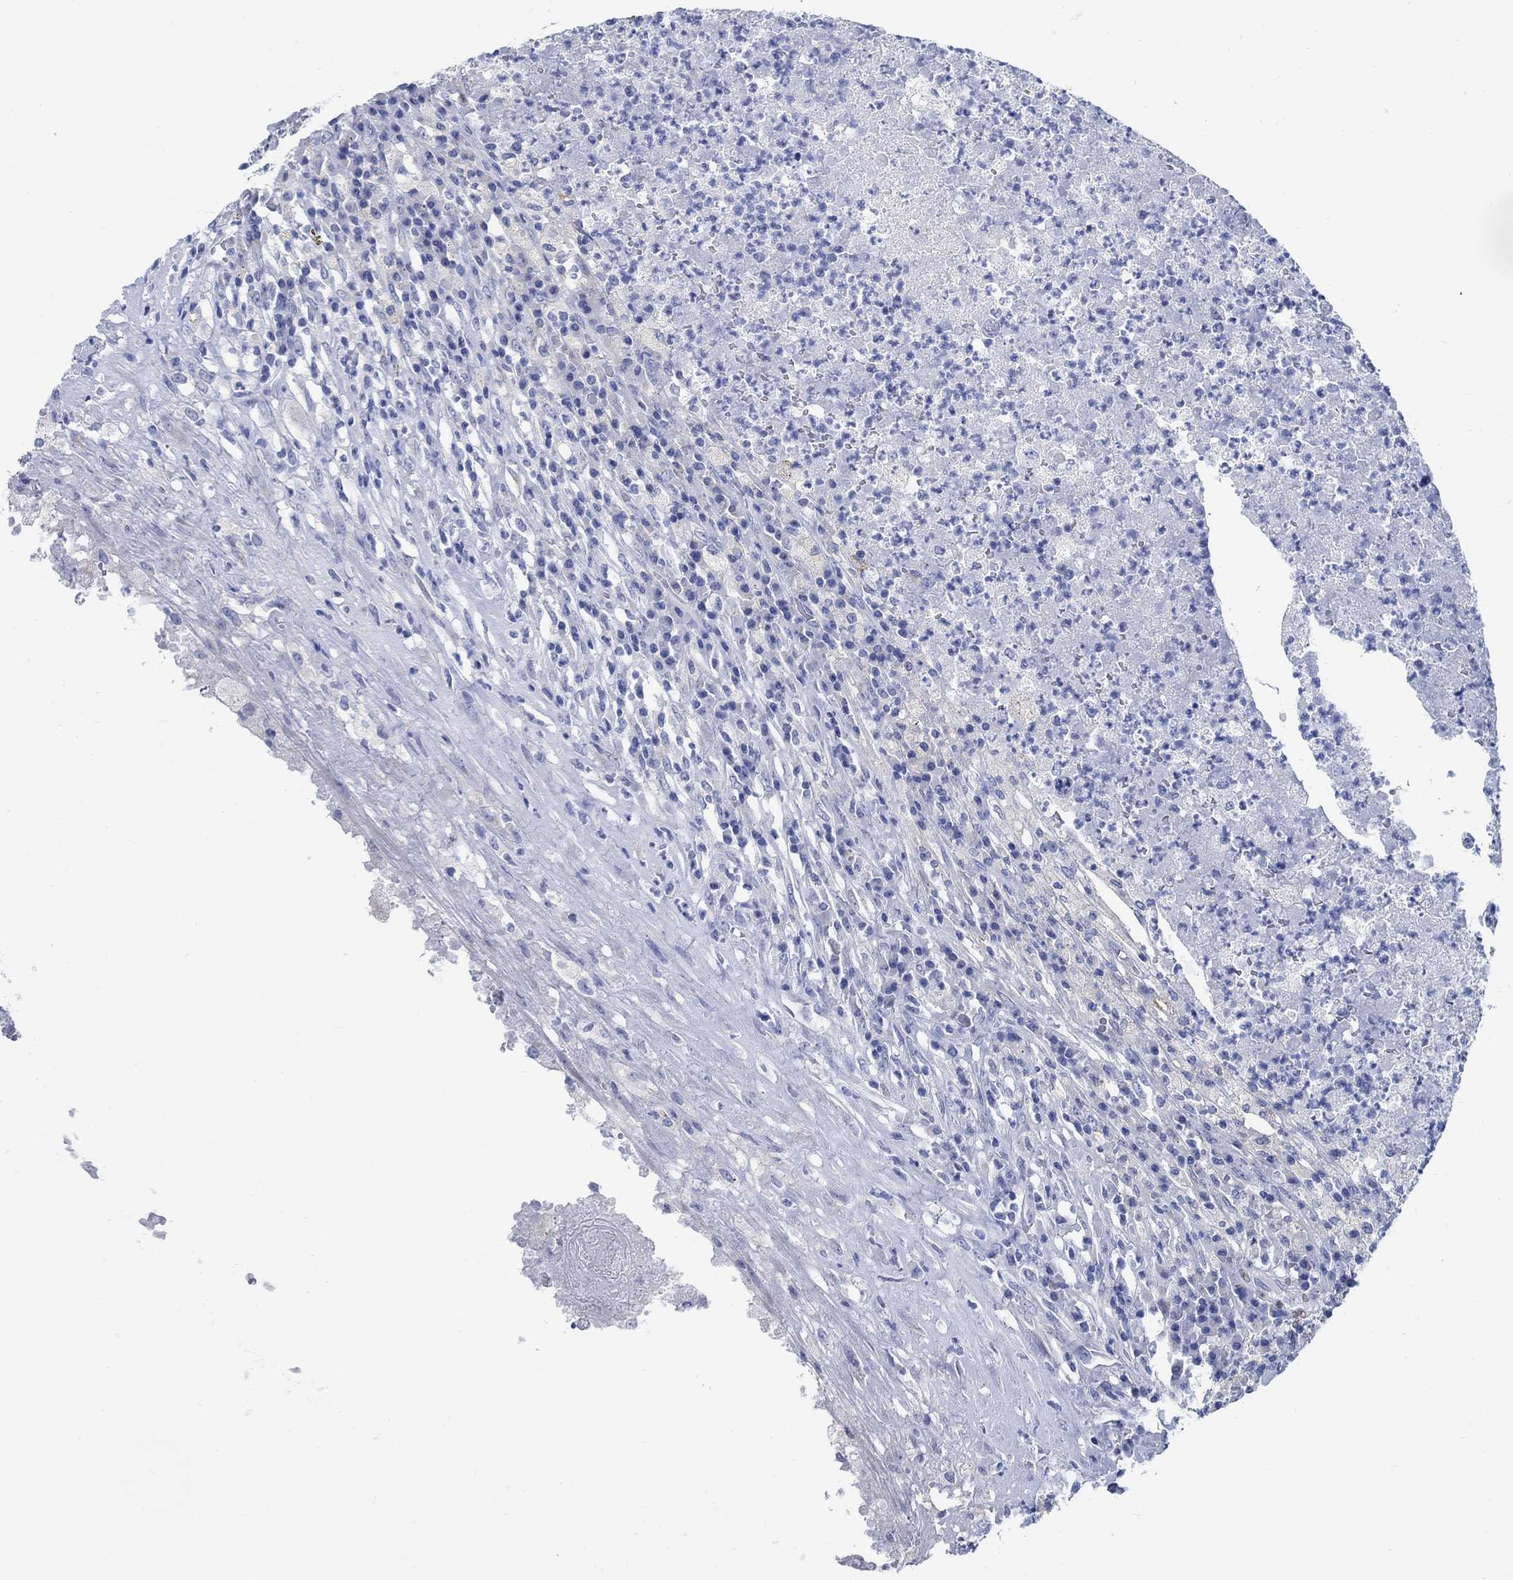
{"staining": {"intensity": "negative", "quantity": "none", "location": "none"}, "tissue": "testis cancer", "cell_type": "Tumor cells", "image_type": "cancer", "snomed": [{"axis": "morphology", "description": "Necrosis, NOS"}, {"axis": "morphology", "description": "Carcinoma, Embryonal, NOS"}, {"axis": "topography", "description": "Testis"}], "caption": "Immunohistochemistry (IHC) photomicrograph of neoplastic tissue: human testis cancer stained with DAB exhibits no significant protein expression in tumor cells.", "gene": "RBM20", "patient": {"sex": "male", "age": 19}}